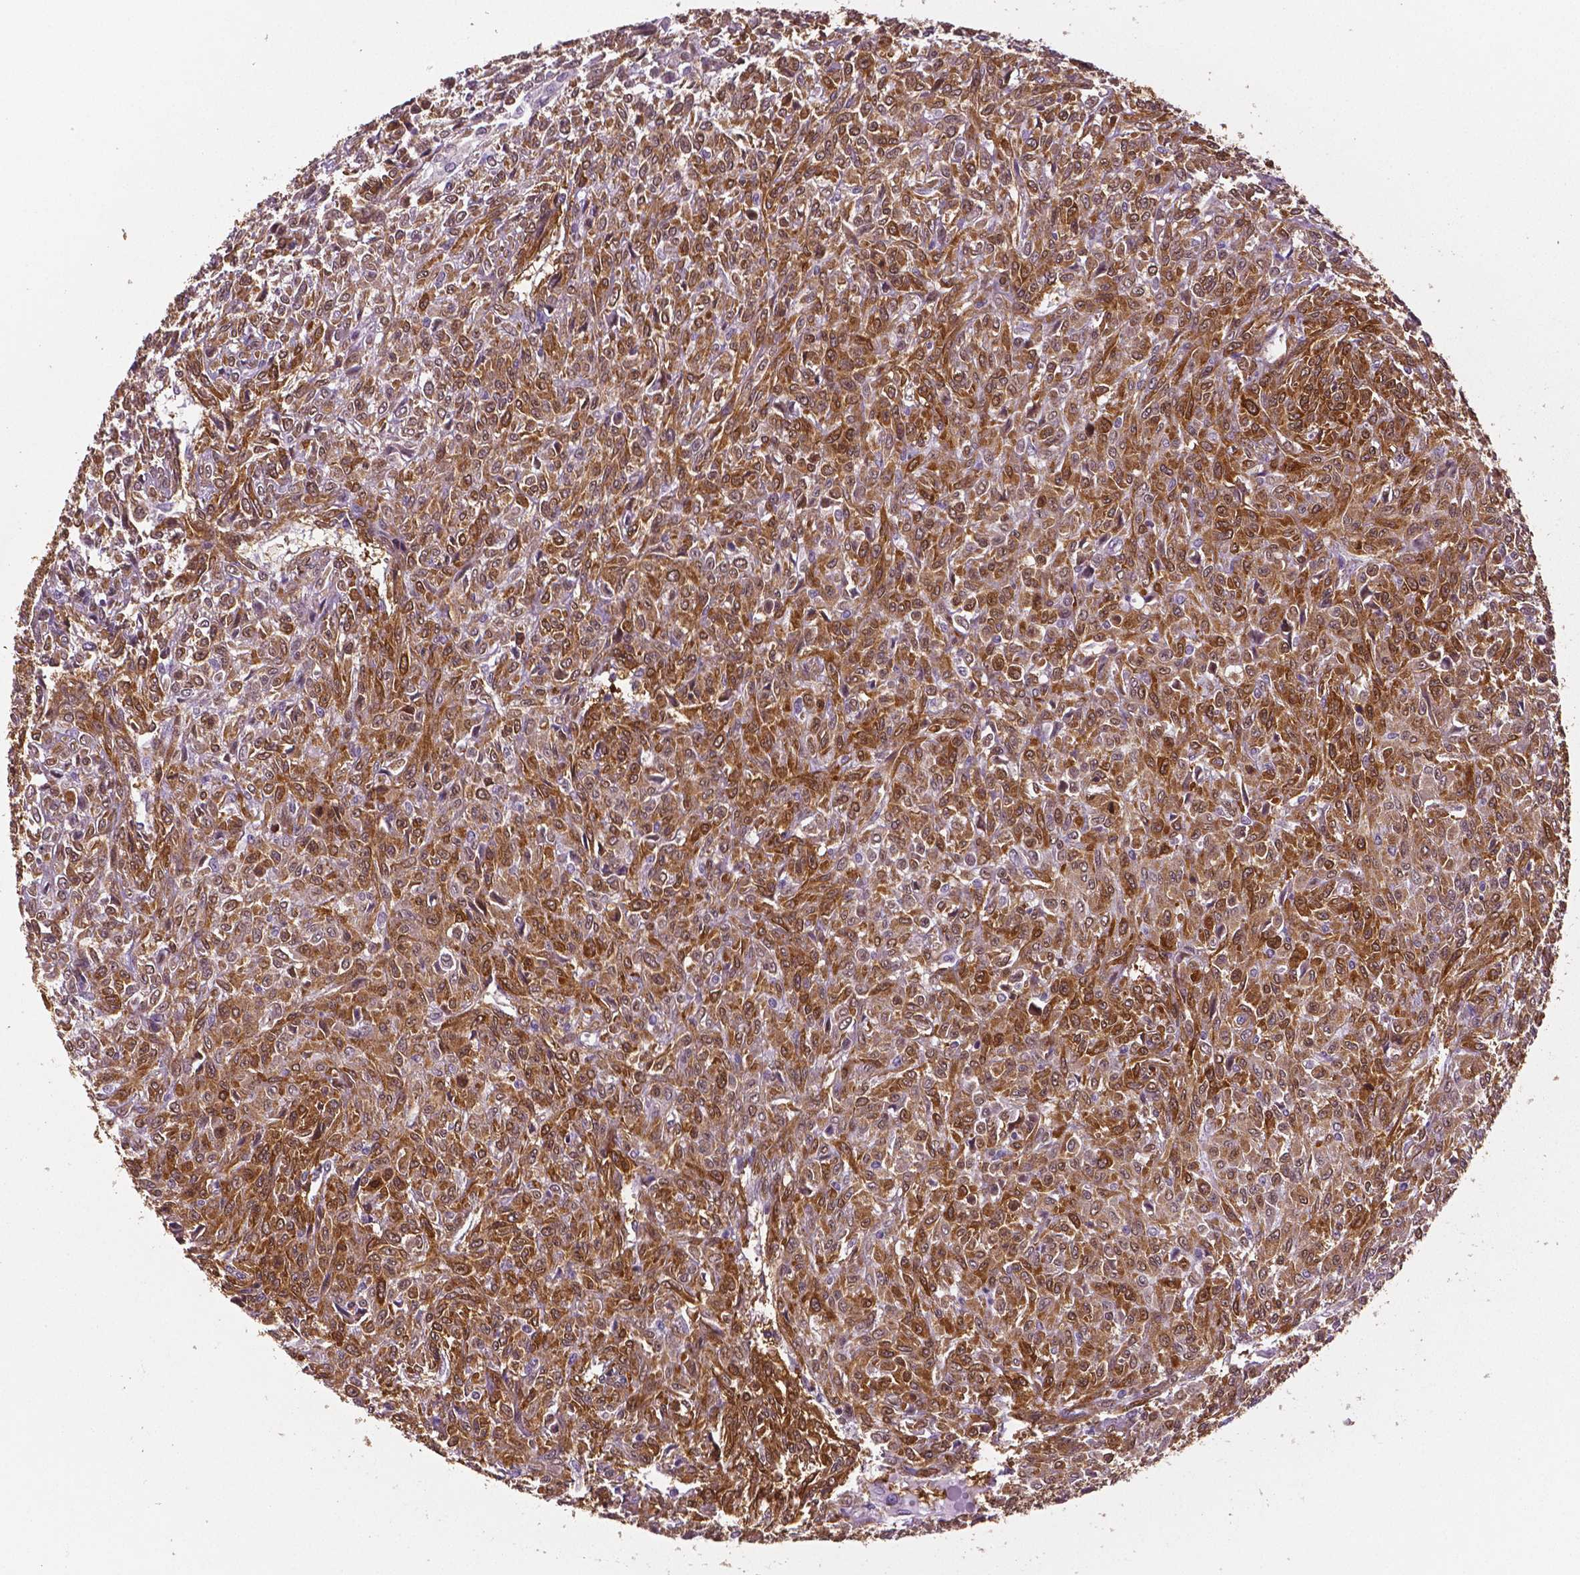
{"staining": {"intensity": "moderate", "quantity": ">75%", "location": "cytoplasmic/membranous"}, "tissue": "renal cancer", "cell_type": "Tumor cells", "image_type": "cancer", "snomed": [{"axis": "morphology", "description": "Adenocarcinoma, NOS"}, {"axis": "topography", "description": "Kidney"}], "caption": "Protein staining of renal cancer (adenocarcinoma) tissue shows moderate cytoplasmic/membranous expression in about >75% of tumor cells.", "gene": "PHGDH", "patient": {"sex": "male", "age": 58}}